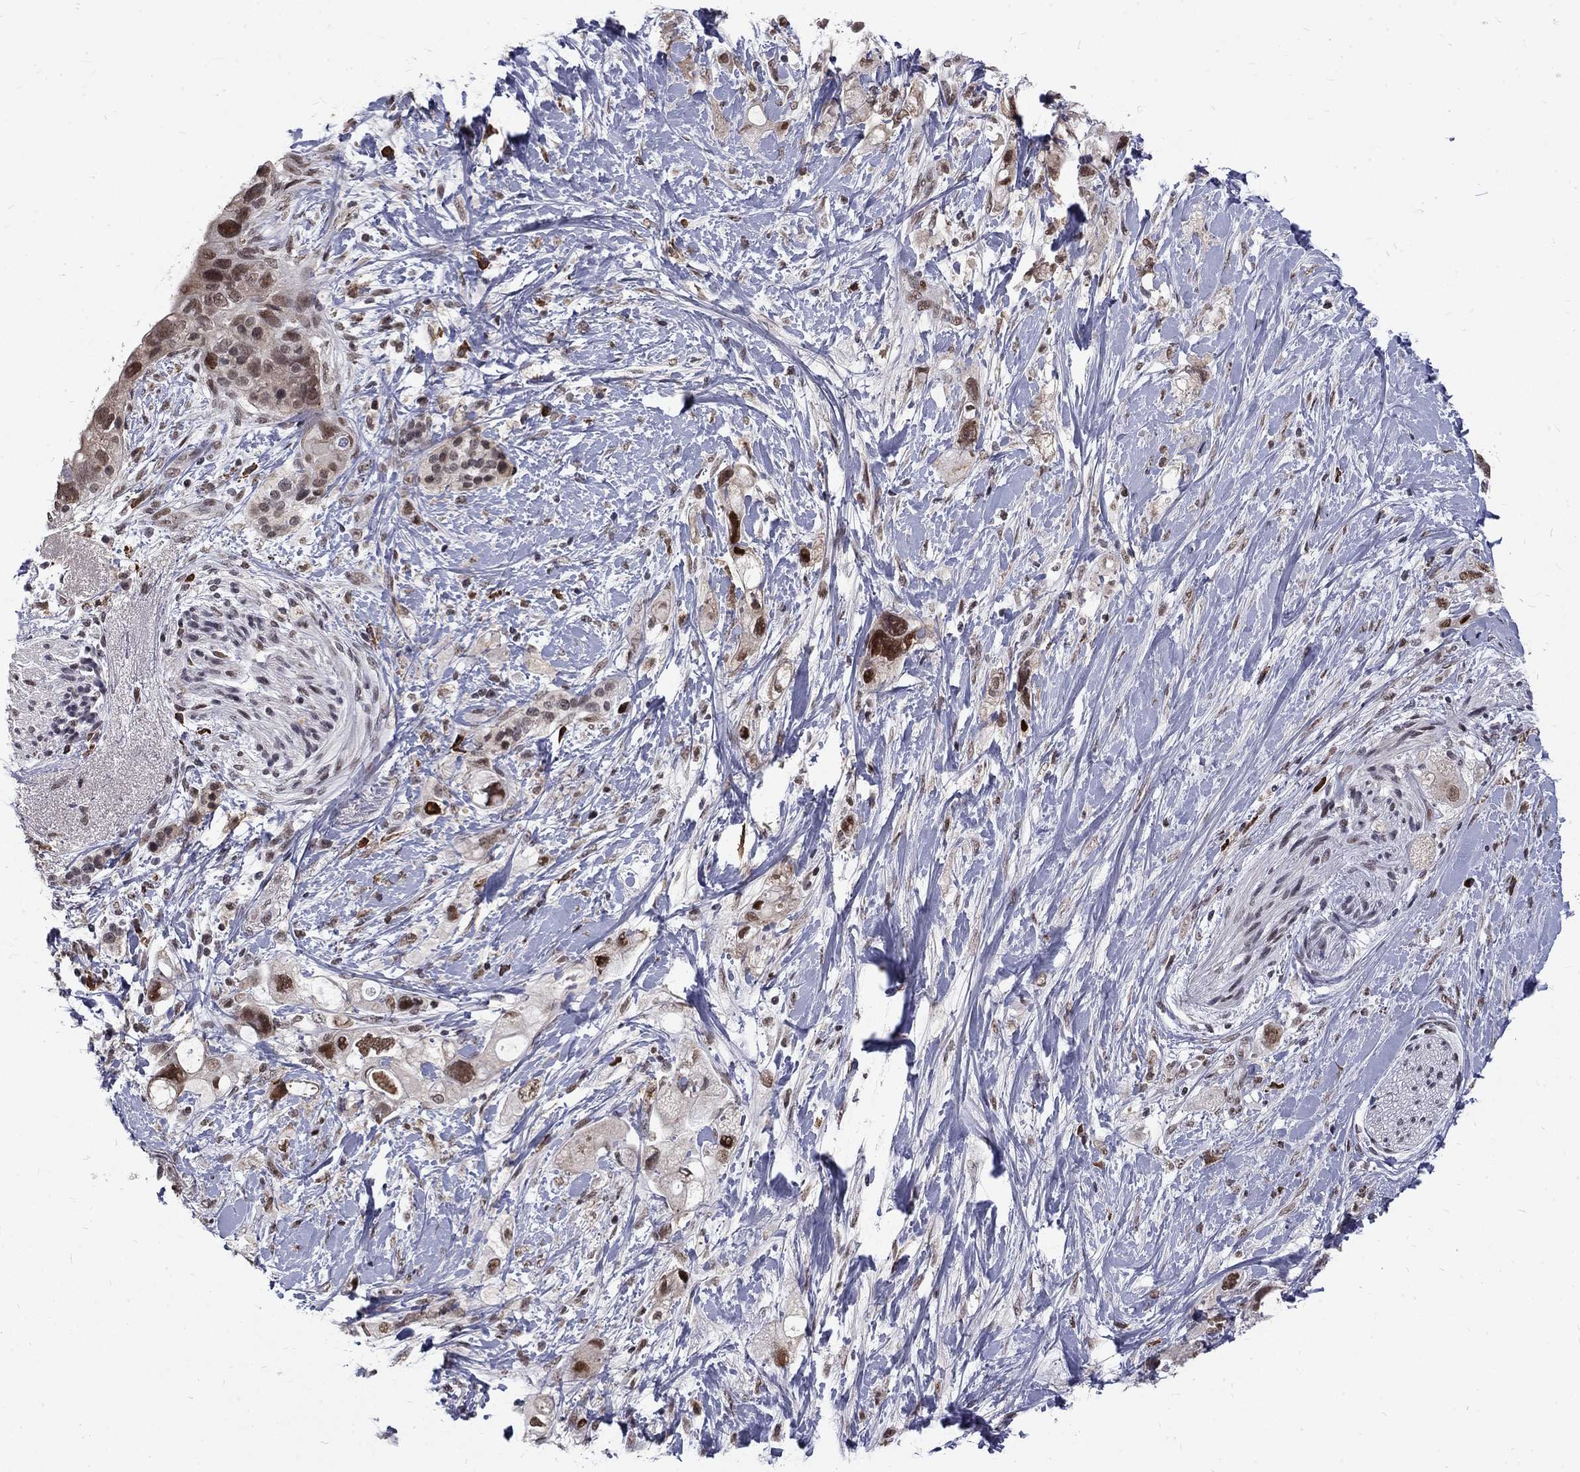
{"staining": {"intensity": "moderate", "quantity": "25%-75%", "location": "nuclear"}, "tissue": "pancreatic cancer", "cell_type": "Tumor cells", "image_type": "cancer", "snomed": [{"axis": "morphology", "description": "Adenocarcinoma, NOS"}, {"axis": "topography", "description": "Pancreas"}], "caption": "The immunohistochemical stain highlights moderate nuclear positivity in tumor cells of pancreatic cancer tissue.", "gene": "TCEAL1", "patient": {"sex": "female", "age": 56}}